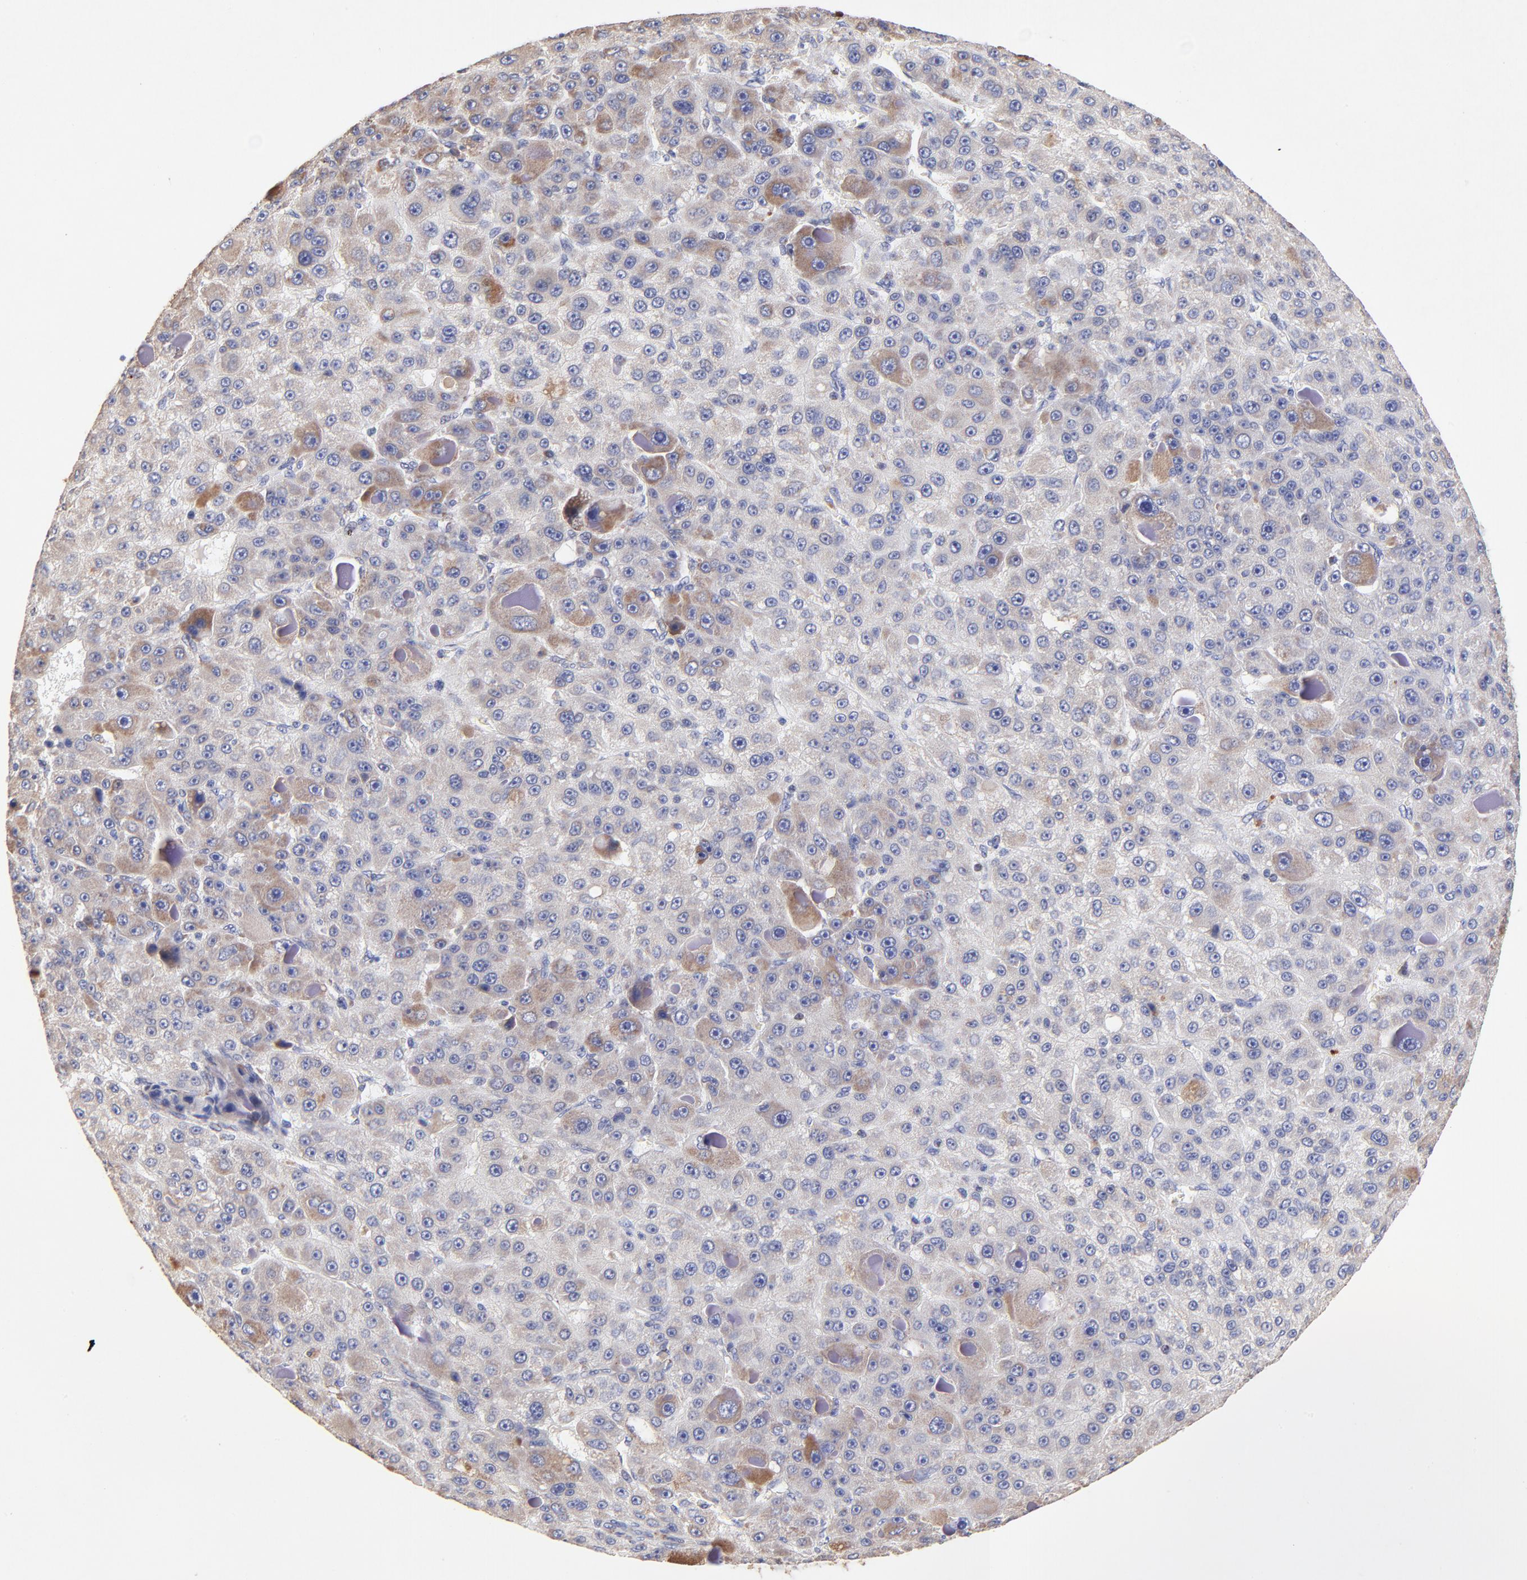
{"staining": {"intensity": "weak", "quantity": "<25%", "location": "cytoplasmic/membranous"}, "tissue": "liver cancer", "cell_type": "Tumor cells", "image_type": "cancer", "snomed": [{"axis": "morphology", "description": "Carcinoma, Hepatocellular, NOS"}, {"axis": "topography", "description": "Liver"}], "caption": "Tumor cells show no significant protein positivity in liver hepatocellular carcinoma. Brightfield microscopy of immunohistochemistry stained with DAB (brown) and hematoxylin (blue), captured at high magnification.", "gene": "SSBP1", "patient": {"sex": "male", "age": 76}}